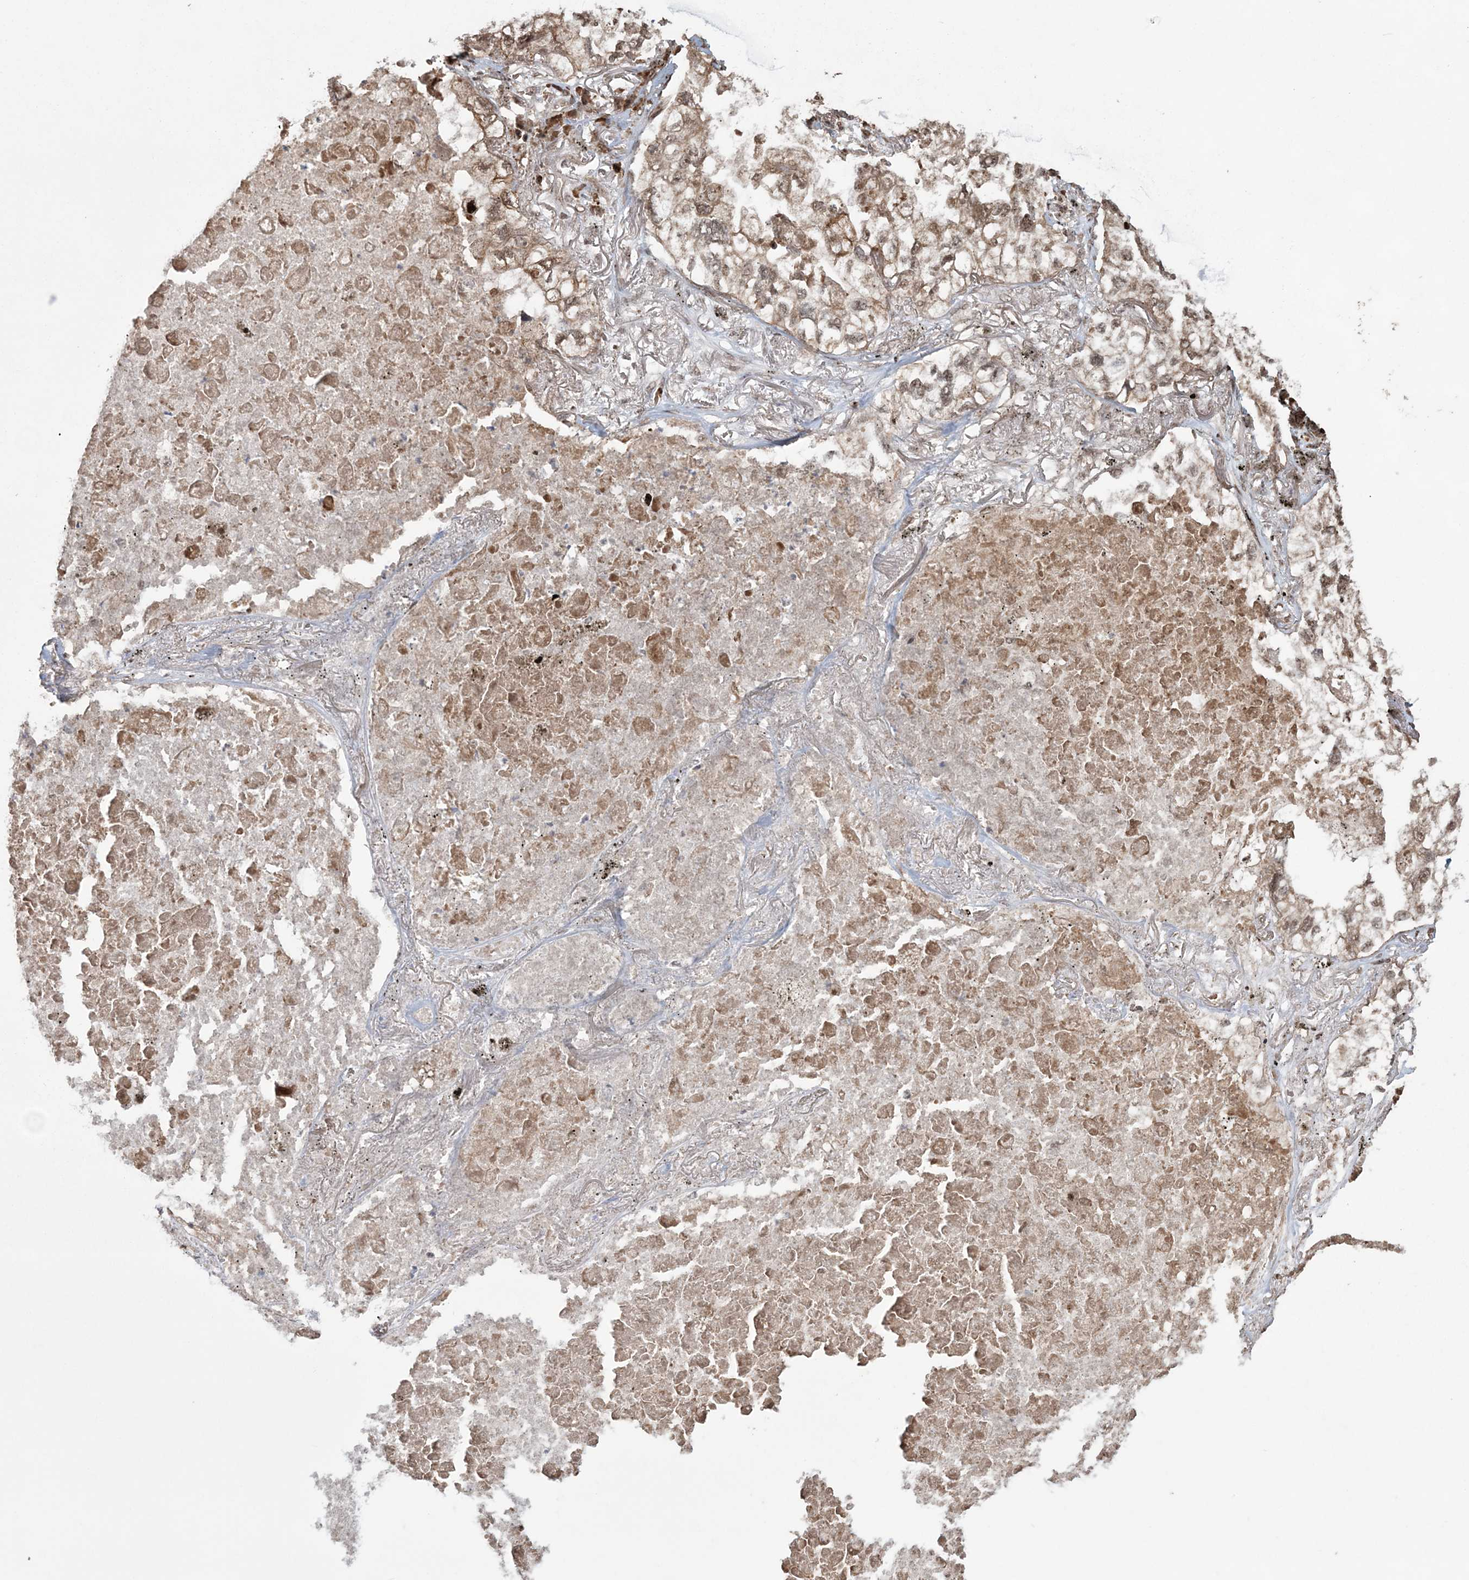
{"staining": {"intensity": "moderate", "quantity": ">75%", "location": "cytoplasmic/membranous,nuclear"}, "tissue": "lung cancer", "cell_type": "Tumor cells", "image_type": "cancer", "snomed": [{"axis": "morphology", "description": "Adenocarcinoma, NOS"}, {"axis": "topography", "description": "Lung"}], "caption": "Immunohistochemistry of human adenocarcinoma (lung) reveals medium levels of moderate cytoplasmic/membranous and nuclear expression in approximately >75% of tumor cells.", "gene": "EPB41L4A", "patient": {"sex": "male", "age": 65}}